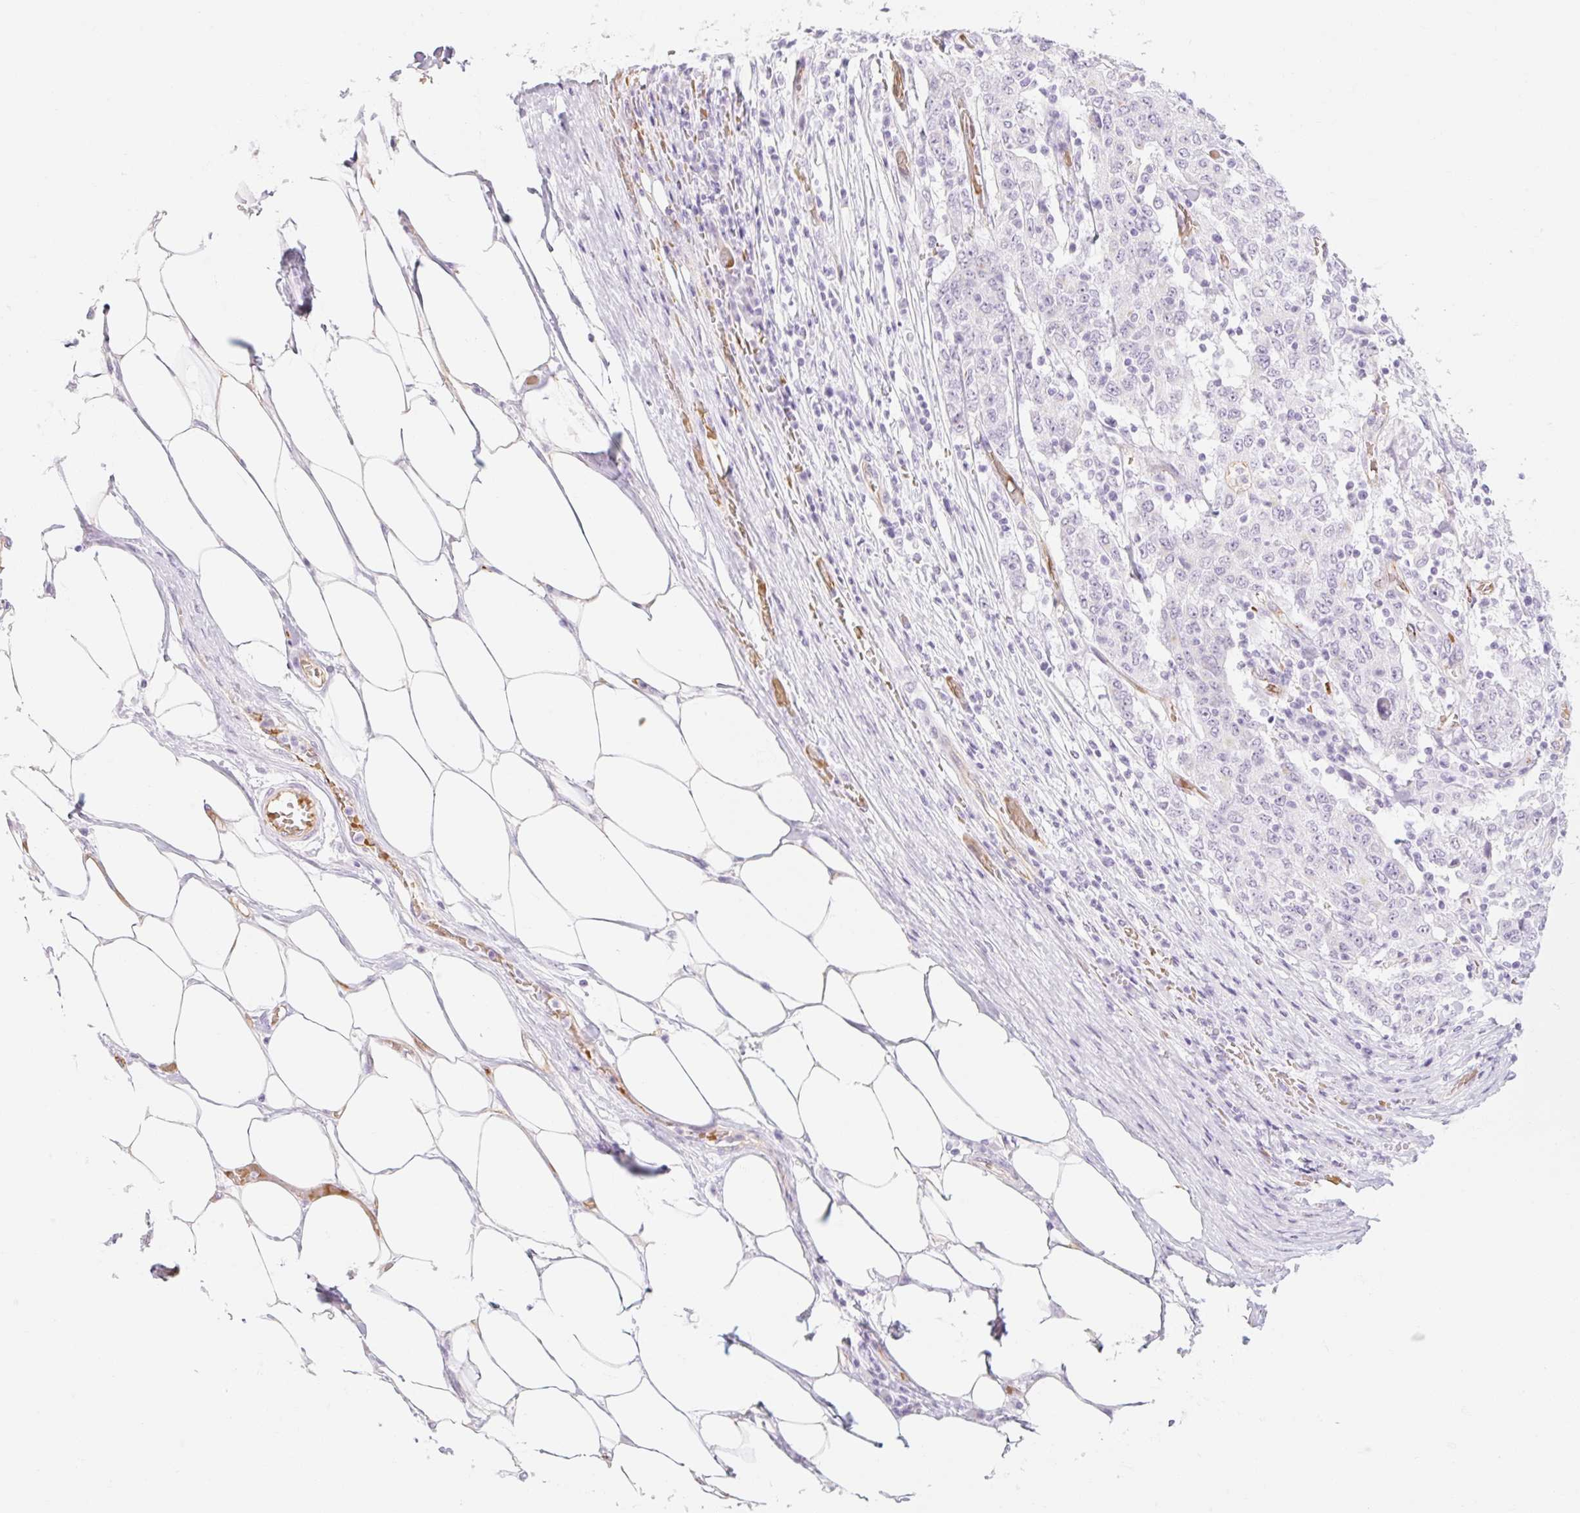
{"staining": {"intensity": "negative", "quantity": "none", "location": "none"}, "tissue": "stomach cancer", "cell_type": "Tumor cells", "image_type": "cancer", "snomed": [{"axis": "morphology", "description": "Adenocarcinoma, NOS"}, {"axis": "topography", "description": "Stomach"}], "caption": "Tumor cells are negative for protein expression in human adenocarcinoma (stomach).", "gene": "TAF1L", "patient": {"sex": "male", "age": 59}}